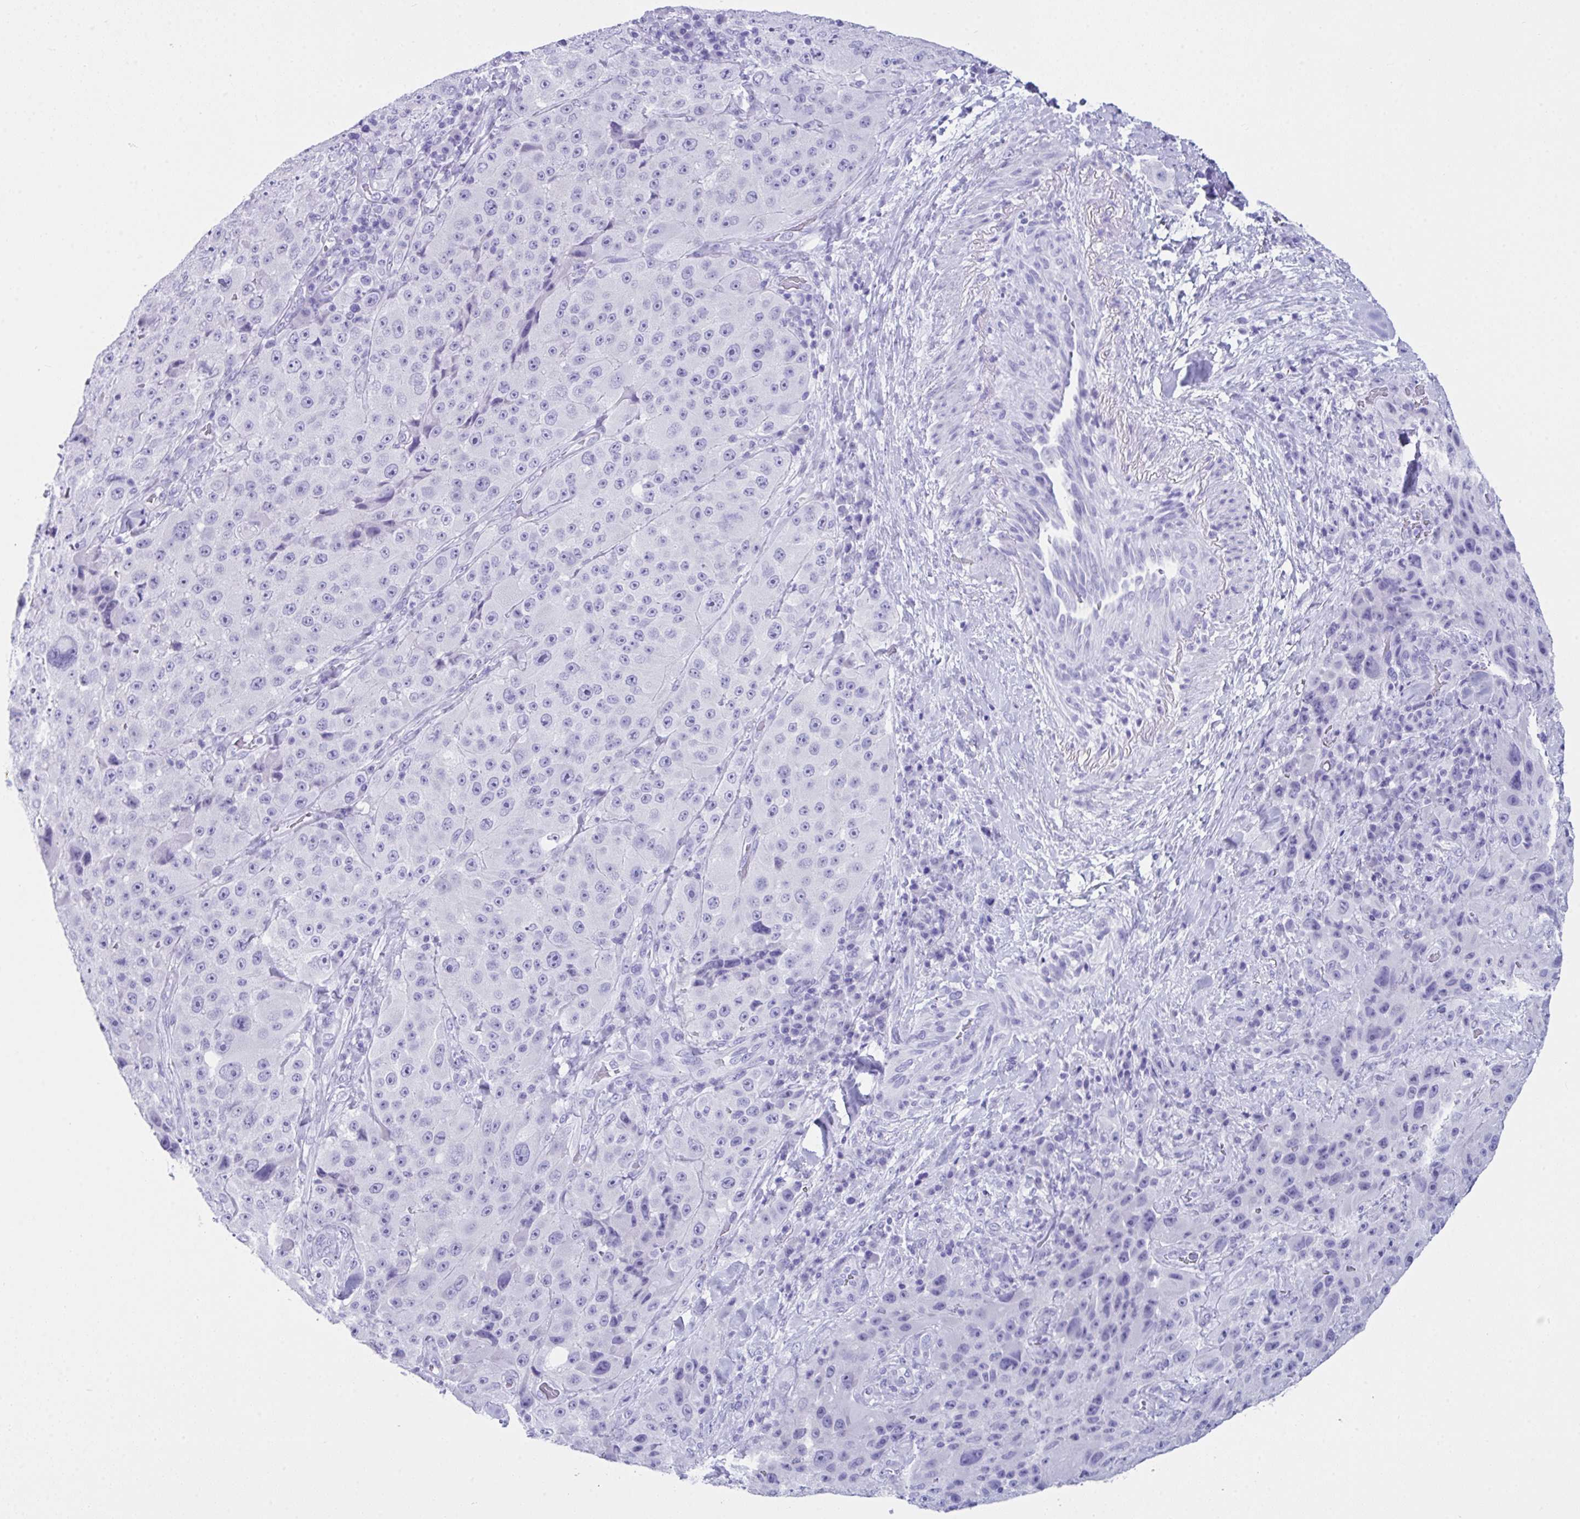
{"staining": {"intensity": "negative", "quantity": "none", "location": "none"}, "tissue": "melanoma", "cell_type": "Tumor cells", "image_type": "cancer", "snomed": [{"axis": "morphology", "description": "Malignant melanoma, Metastatic site"}, {"axis": "topography", "description": "Lymph node"}], "caption": "Malignant melanoma (metastatic site) stained for a protein using immunohistochemistry (IHC) reveals no positivity tumor cells.", "gene": "LGALS4", "patient": {"sex": "male", "age": 62}}